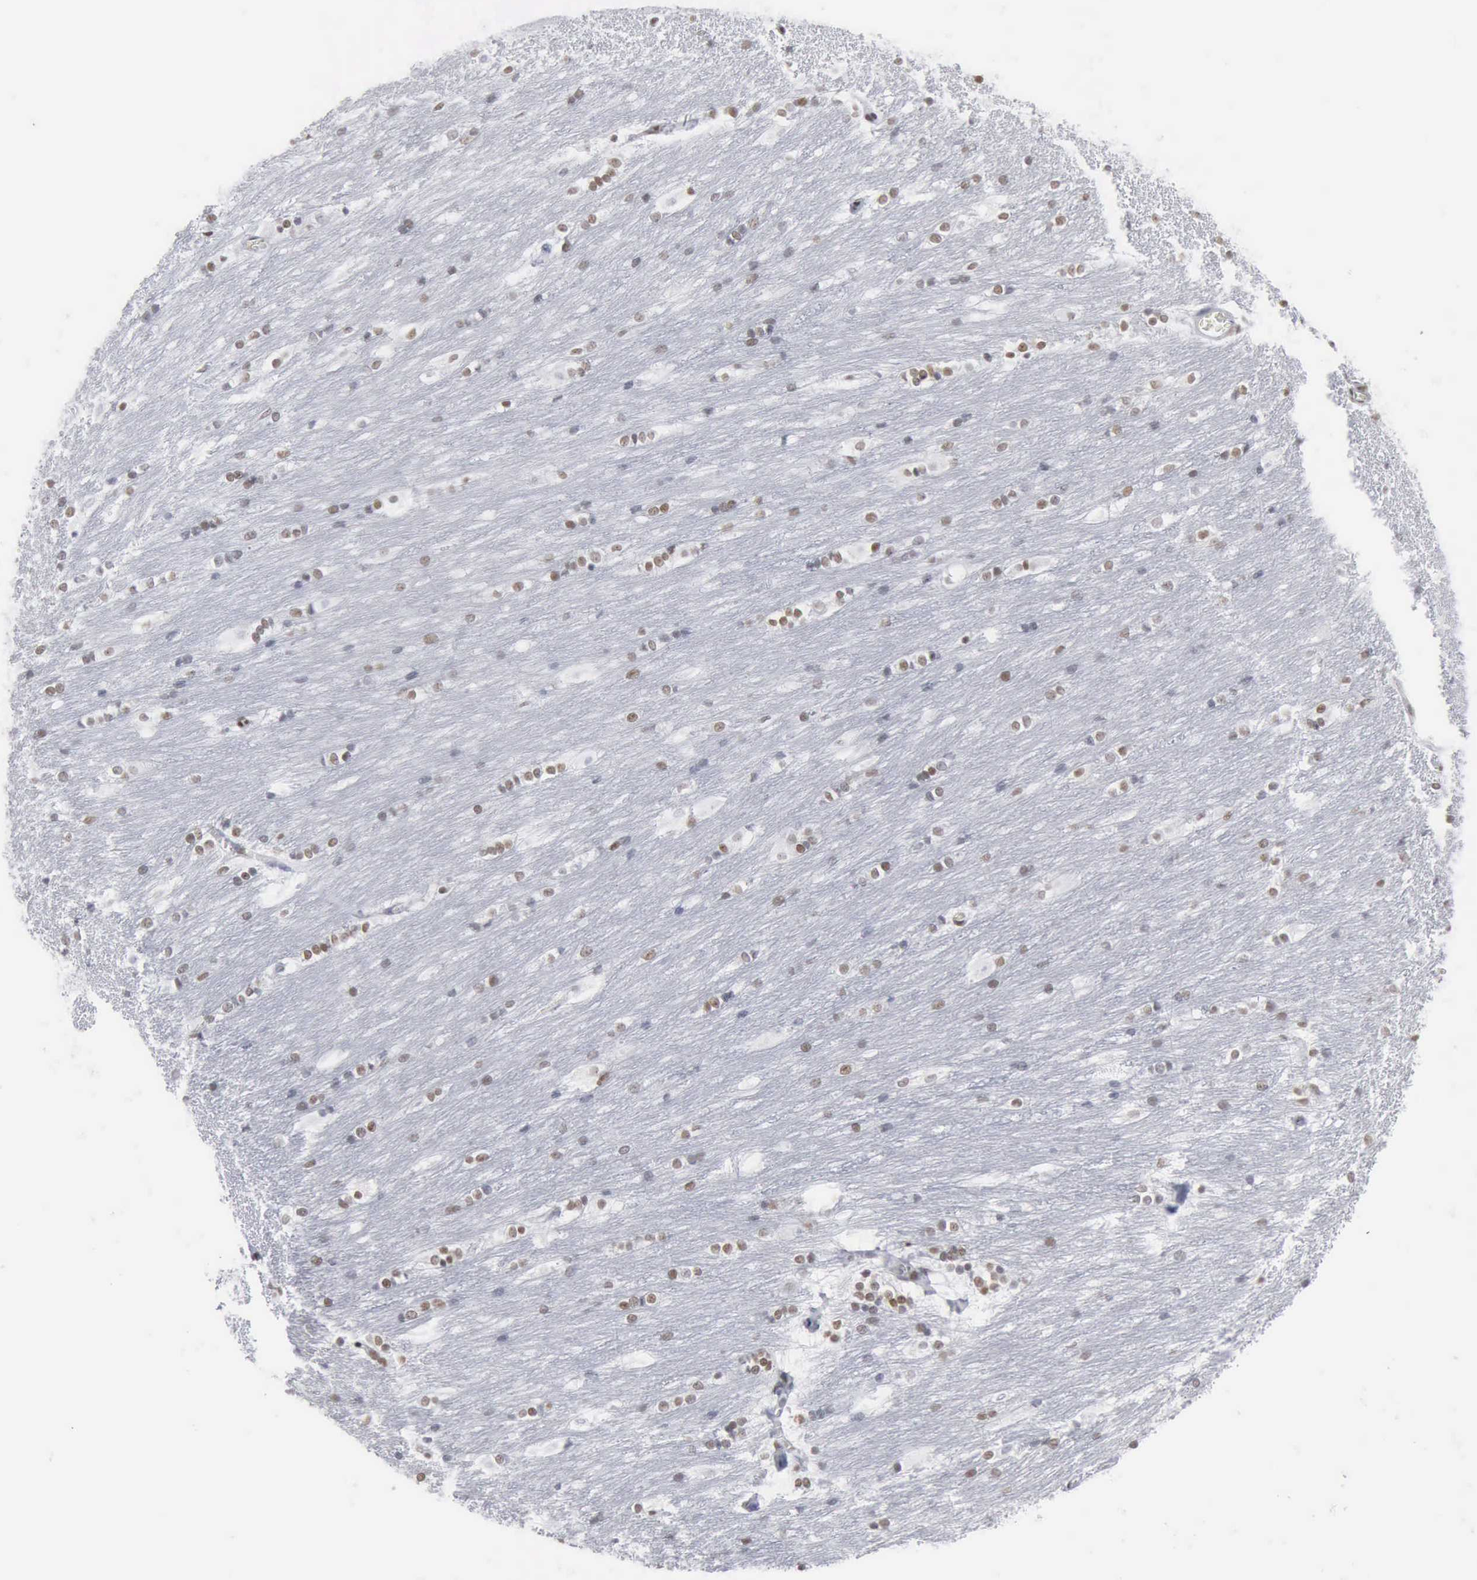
{"staining": {"intensity": "weak", "quantity": "25%-75%", "location": "nuclear"}, "tissue": "caudate", "cell_type": "Glial cells", "image_type": "normal", "snomed": [{"axis": "morphology", "description": "Normal tissue, NOS"}, {"axis": "topography", "description": "Lateral ventricle wall"}], "caption": "DAB (3,3'-diaminobenzidine) immunohistochemical staining of normal caudate shows weak nuclear protein positivity in approximately 25%-75% of glial cells. (Brightfield microscopy of DAB IHC at high magnification).", "gene": "XPA", "patient": {"sex": "female", "age": 19}}